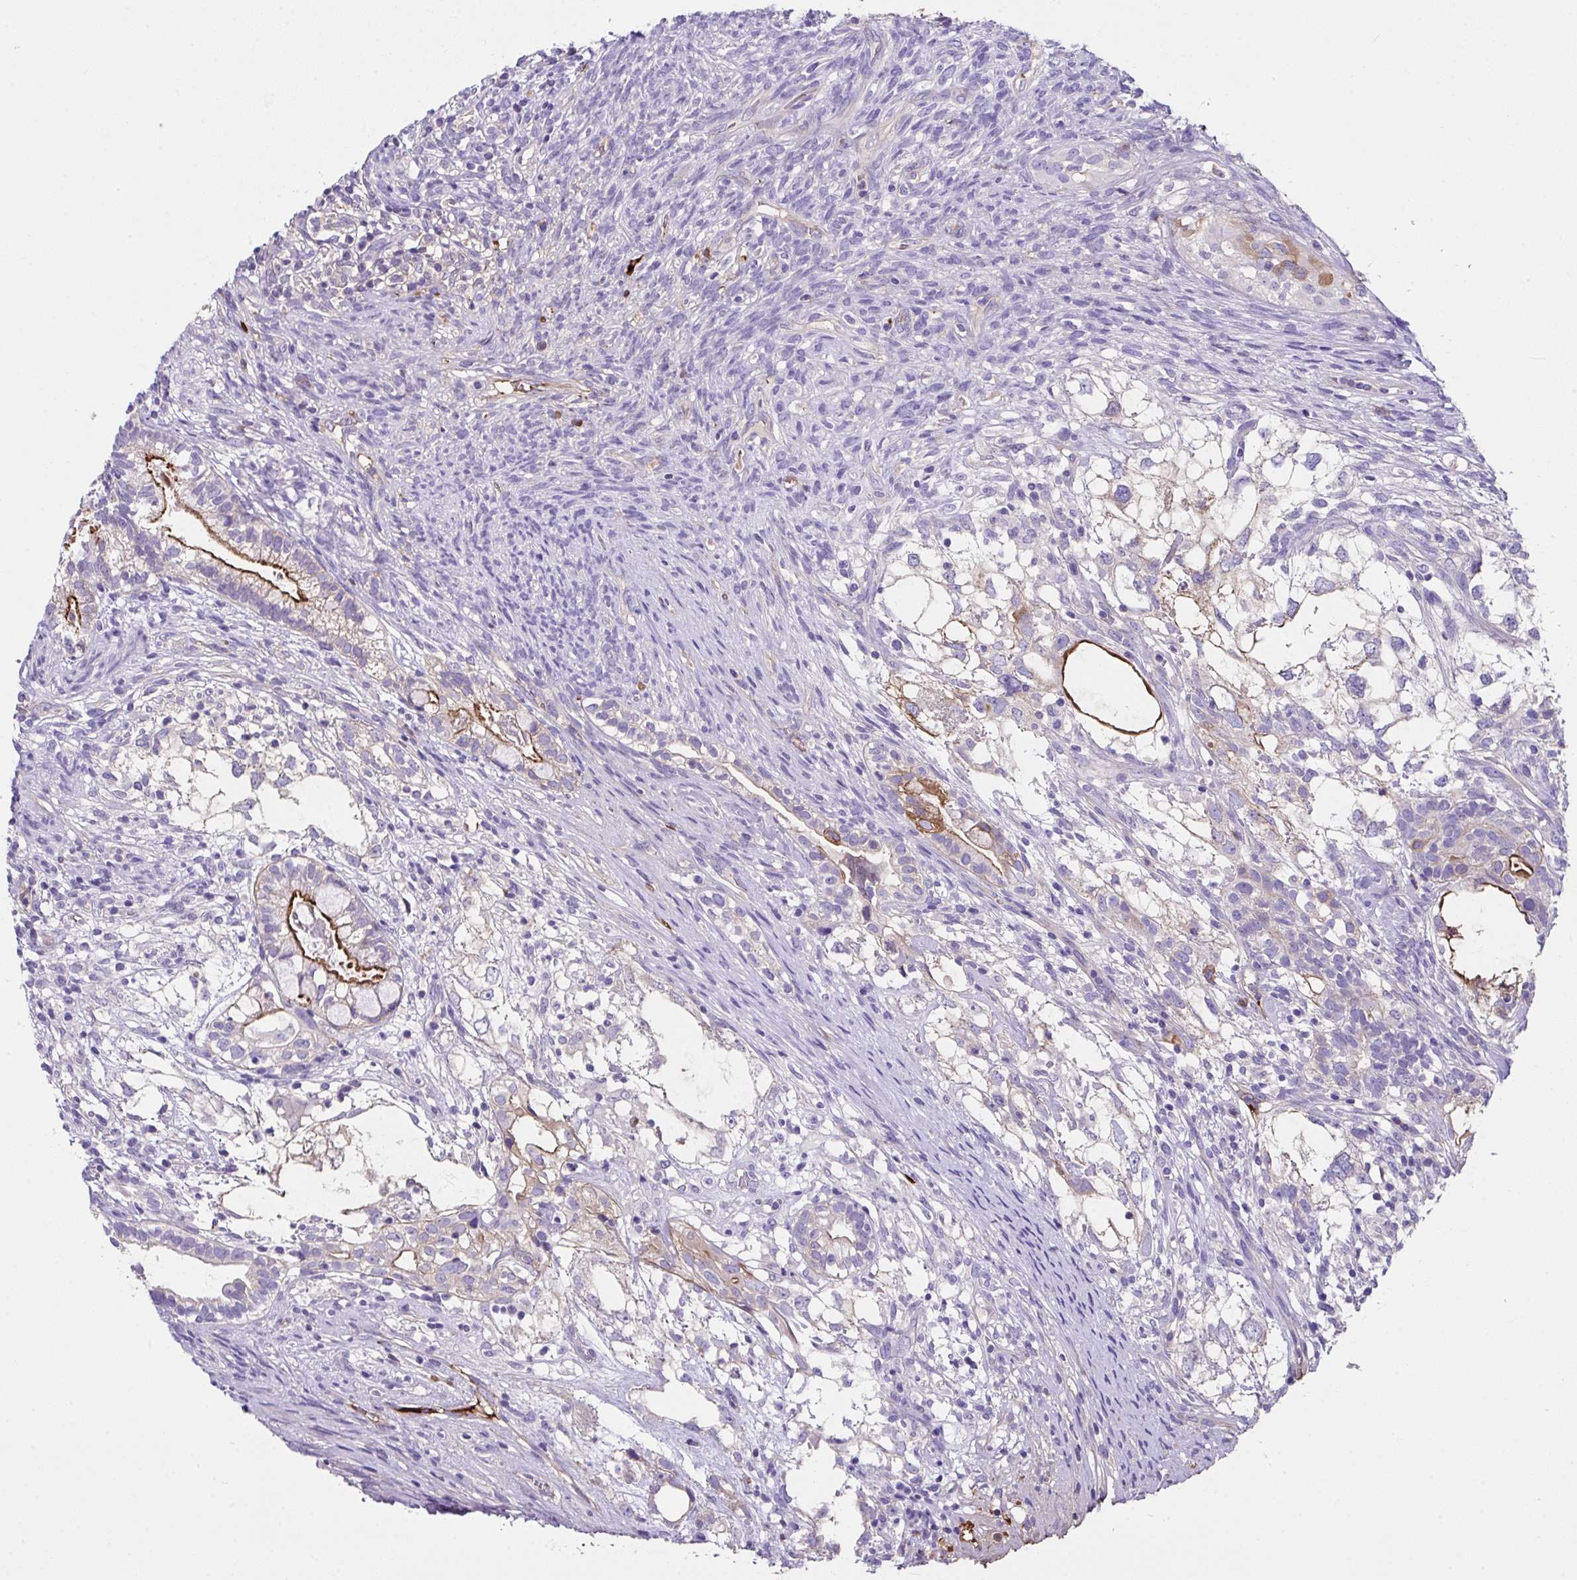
{"staining": {"intensity": "strong", "quantity": "<25%", "location": "cytoplasmic/membranous"}, "tissue": "testis cancer", "cell_type": "Tumor cells", "image_type": "cancer", "snomed": [{"axis": "morphology", "description": "Seminoma, NOS"}, {"axis": "morphology", "description": "Carcinoma, Embryonal, NOS"}, {"axis": "topography", "description": "Testis"}], "caption": "The micrograph displays staining of testis cancer, revealing strong cytoplasmic/membranous protein positivity (brown color) within tumor cells. The protein is stained brown, and the nuclei are stained in blue (DAB IHC with brightfield microscopy, high magnification).", "gene": "ZNF813", "patient": {"sex": "male", "age": 41}}